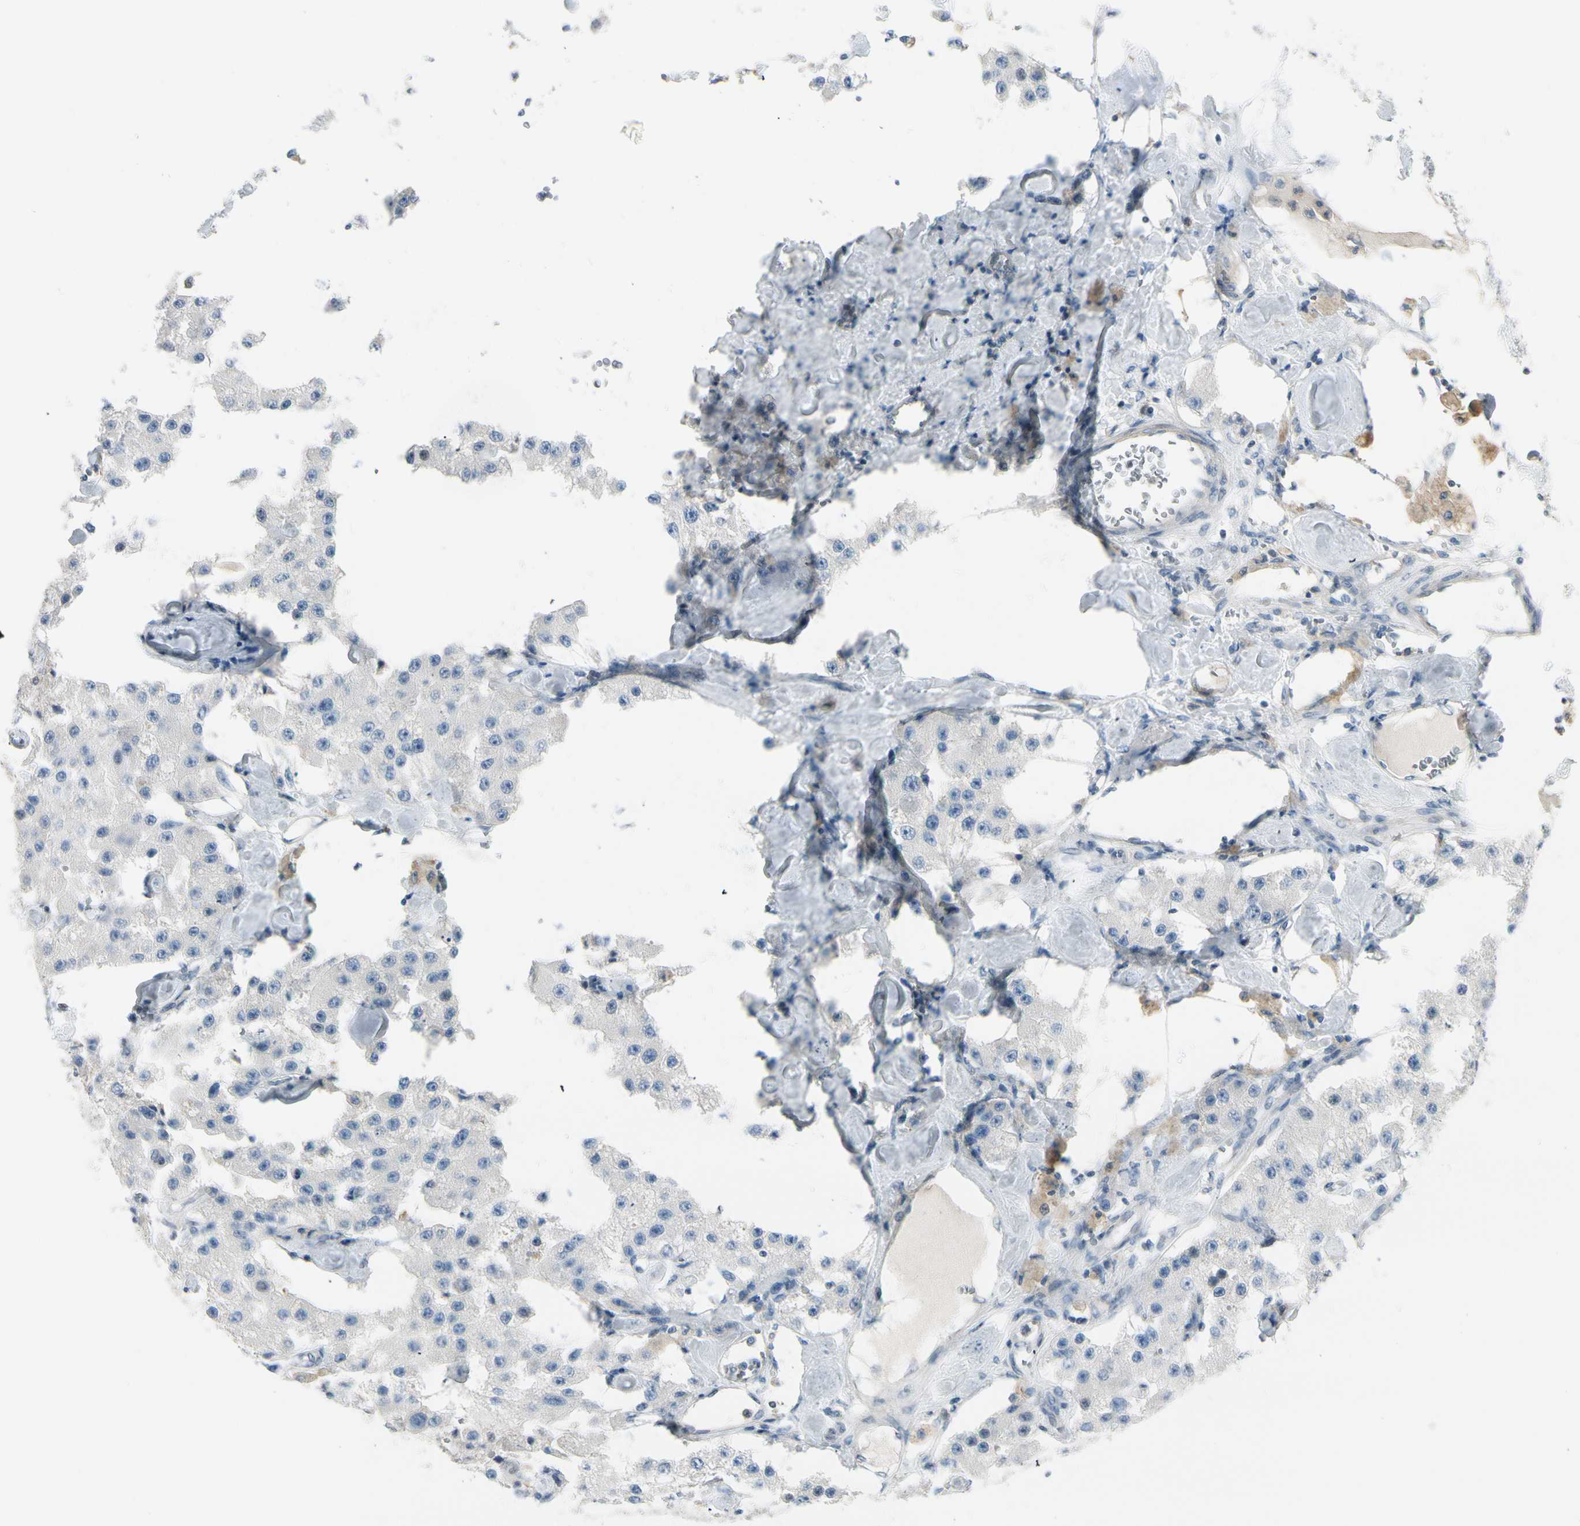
{"staining": {"intensity": "negative", "quantity": "none", "location": "none"}, "tissue": "carcinoid", "cell_type": "Tumor cells", "image_type": "cancer", "snomed": [{"axis": "morphology", "description": "Carcinoid, malignant, NOS"}, {"axis": "topography", "description": "Pancreas"}], "caption": "High power microscopy histopathology image of an immunohistochemistry image of carcinoid (malignant), revealing no significant staining in tumor cells.", "gene": "CYP2E1", "patient": {"sex": "male", "age": 41}}